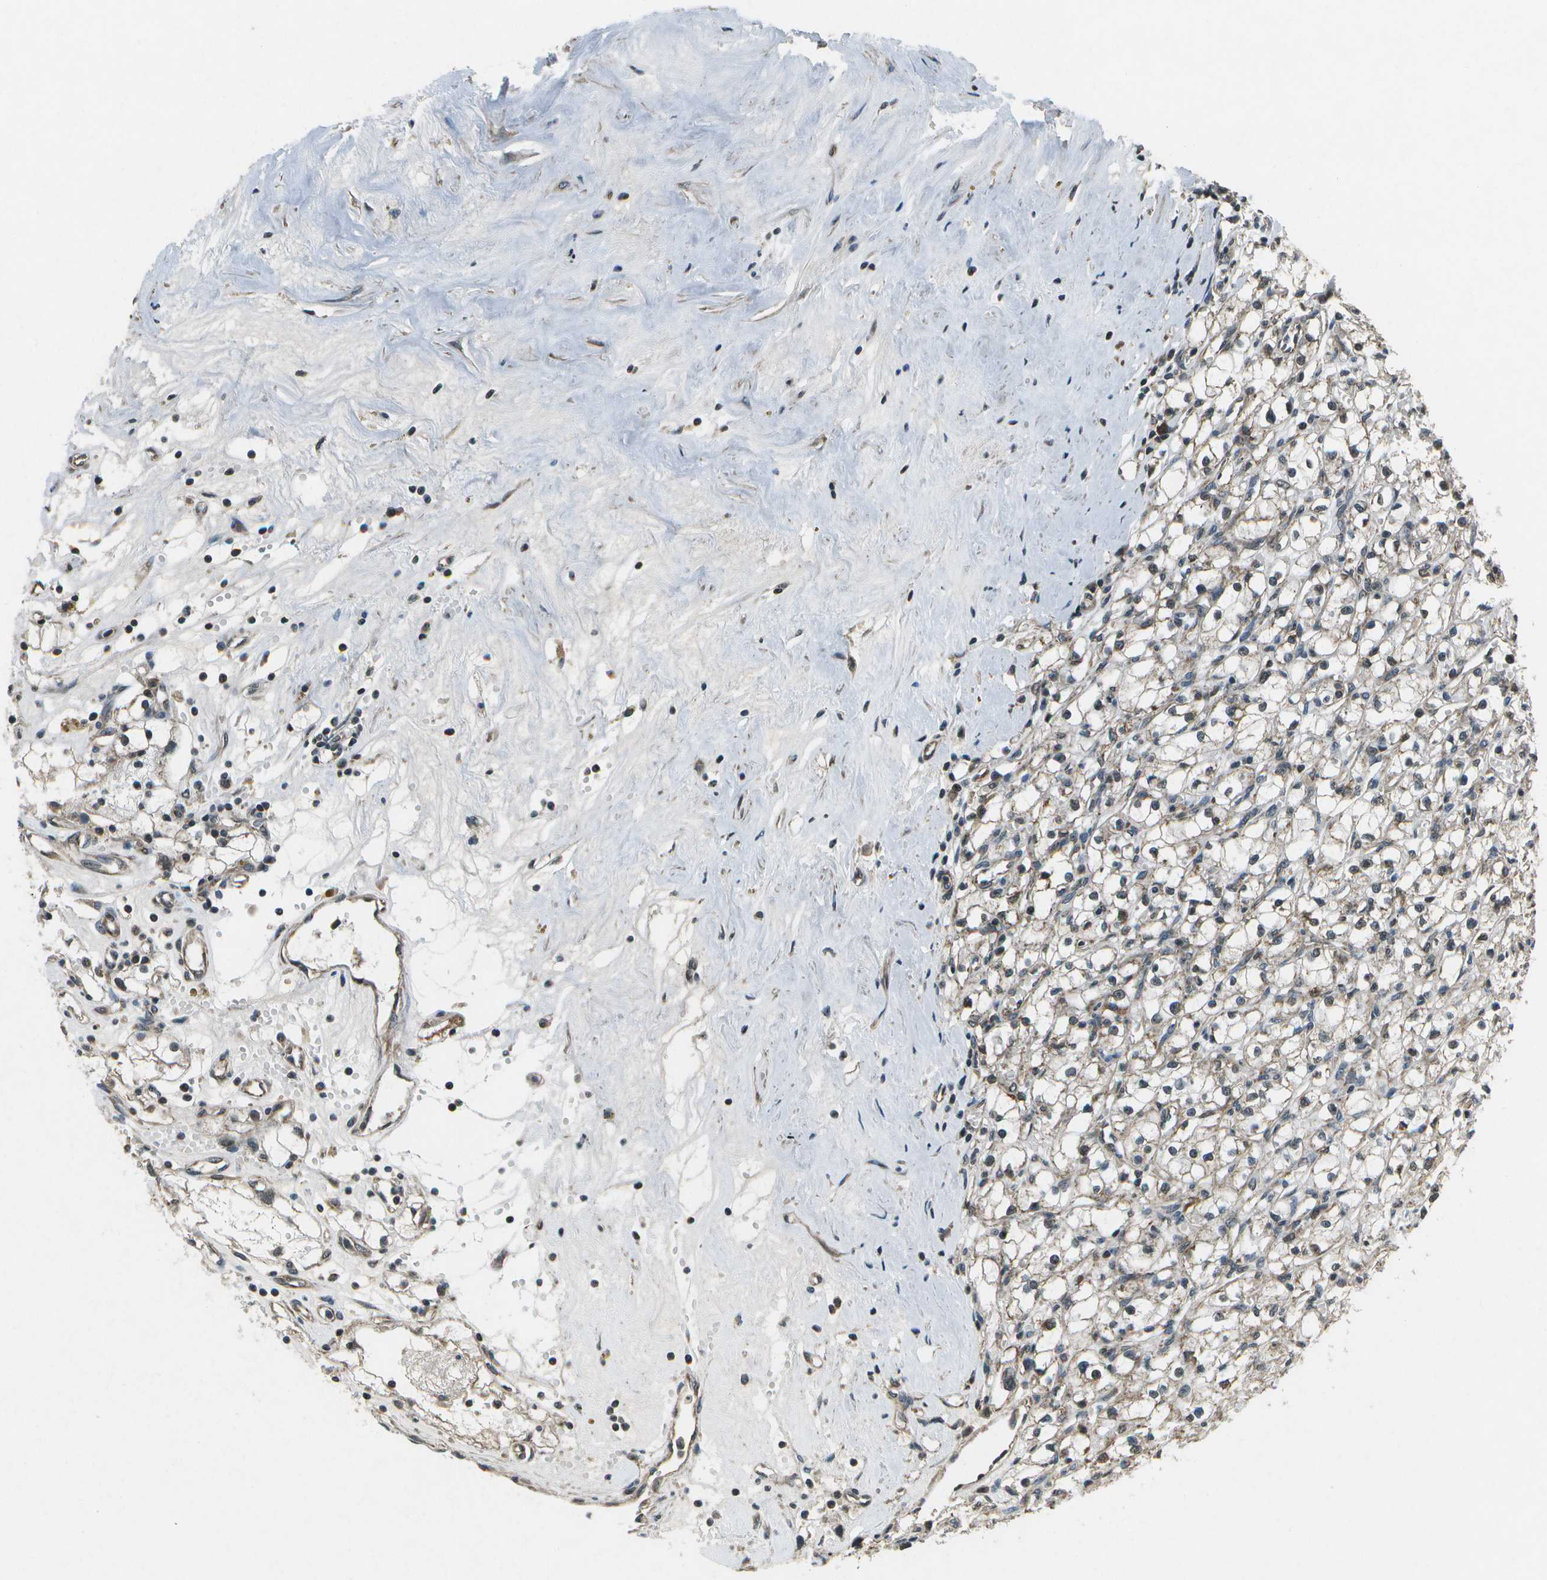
{"staining": {"intensity": "weak", "quantity": ">75%", "location": "cytoplasmic/membranous,nuclear"}, "tissue": "renal cancer", "cell_type": "Tumor cells", "image_type": "cancer", "snomed": [{"axis": "morphology", "description": "Adenocarcinoma, NOS"}, {"axis": "topography", "description": "Kidney"}], "caption": "Approximately >75% of tumor cells in human renal cancer reveal weak cytoplasmic/membranous and nuclear protein staining as visualized by brown immunohistochemical staining.", "gene": "EIF2AK1", "patient": {"sex": "male", "age": 56}}